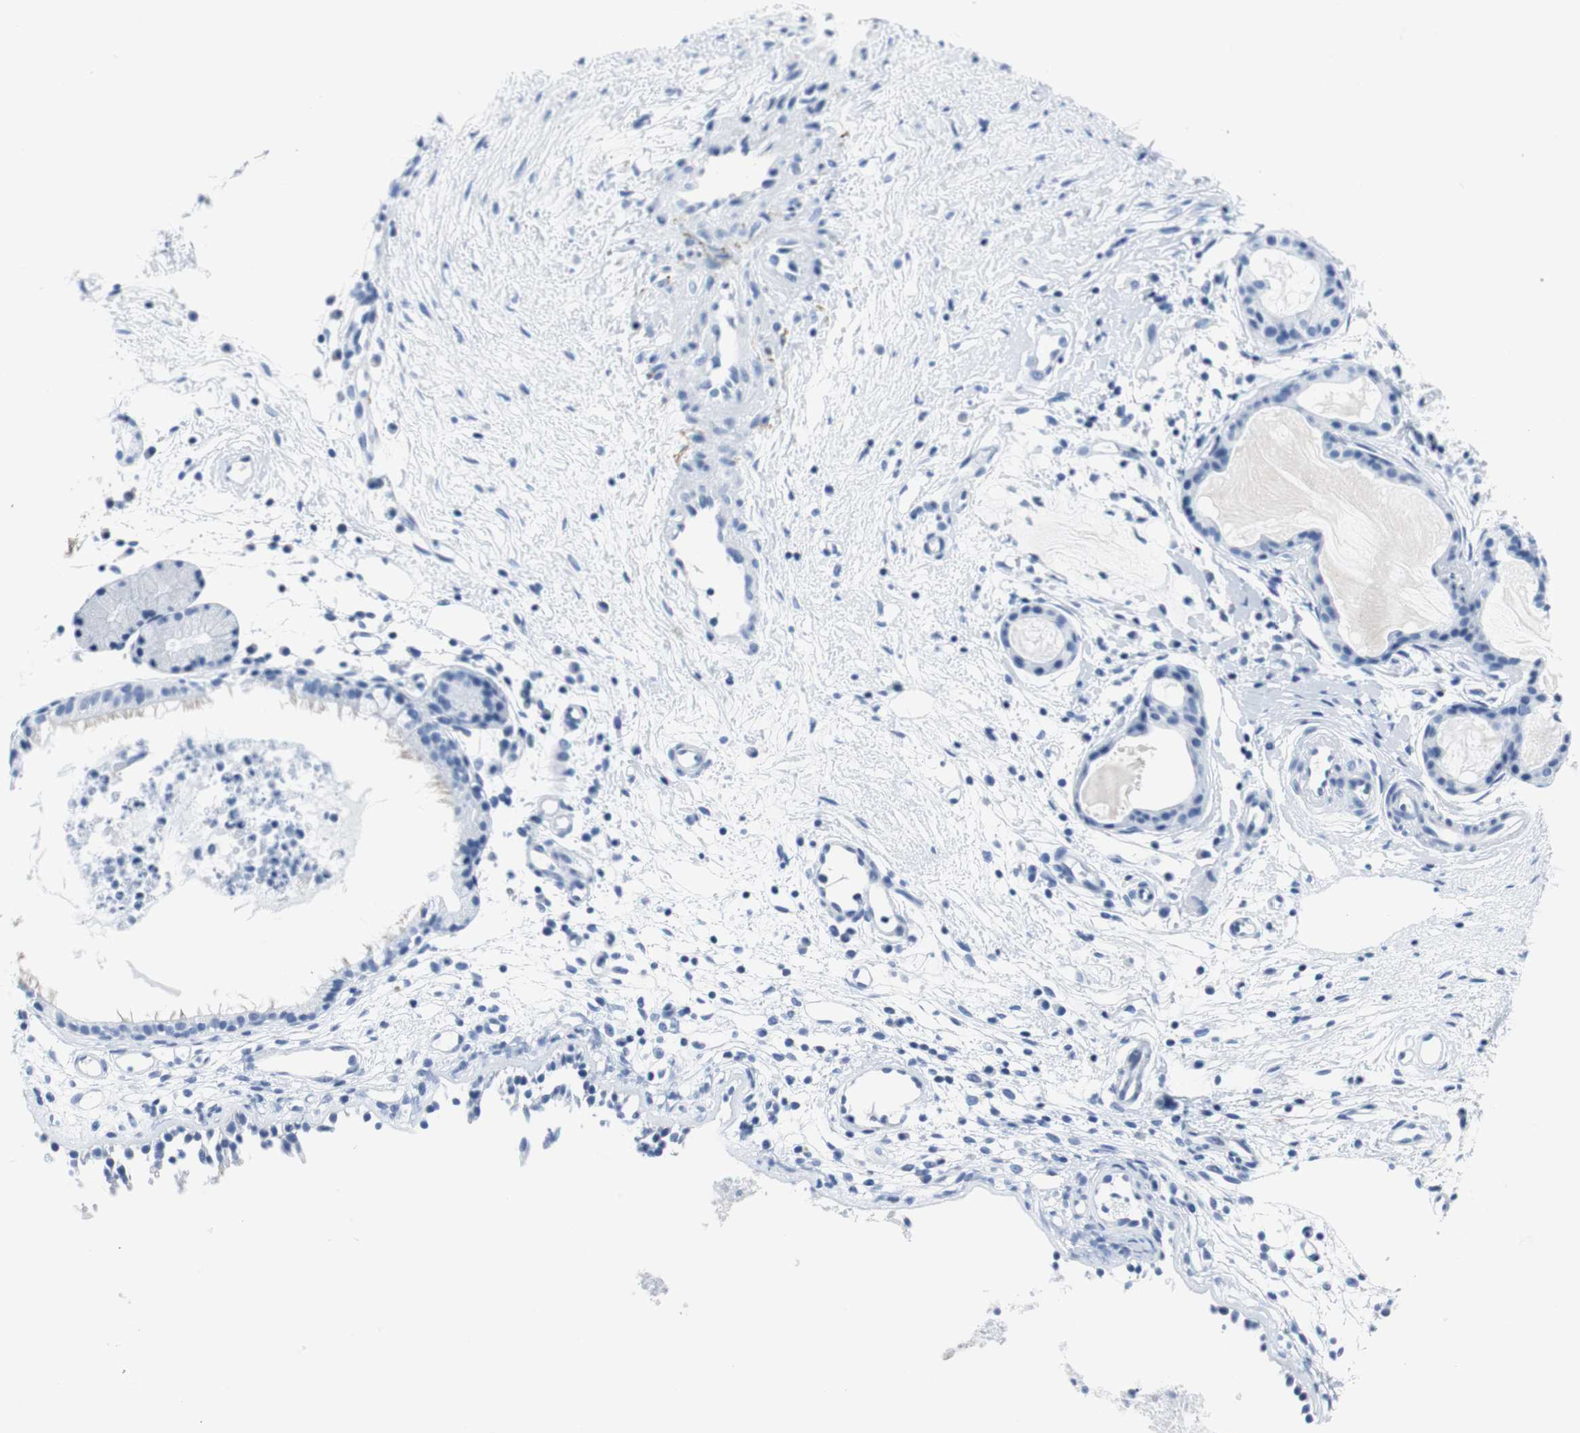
{"staining": {"intensity": "negative", "quantity": "none", "location": "none"}, "tissue": "nasopharynx", "cell_type": "Respiratory epithelial cells", "image_type": "normal", "snomed": [{"axis": "morphology", "description": "Normal tissue, NOS"}, {"axis": "topography", "description": "Nasopharynx"}], "caption": "Unremarkable nasopharynx was stained to show a protein in brown. There is no significant staining in respiratory epithelial cells.", "gene": "GAP43", "patient": {"sex": "male", "age": 21}}